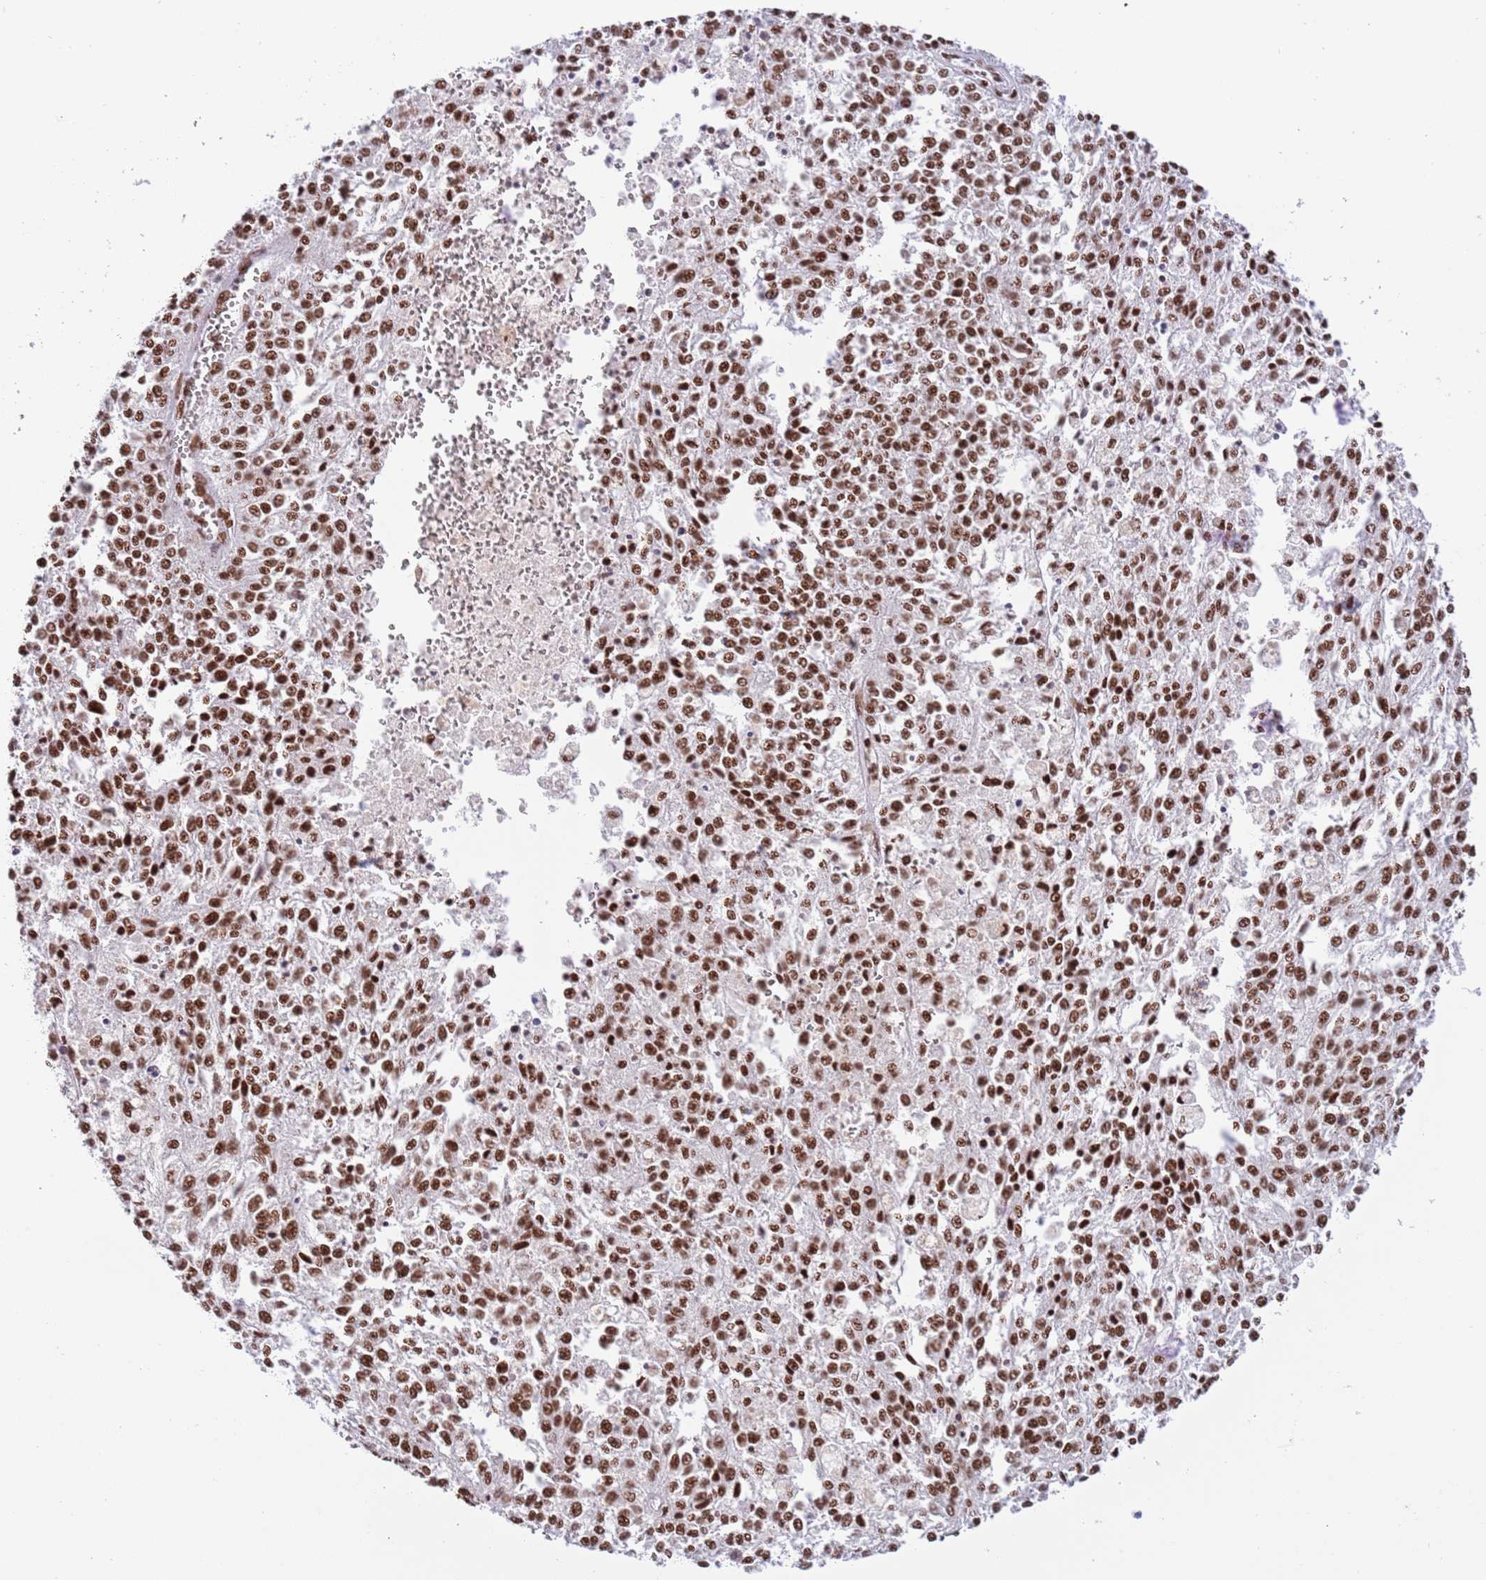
{"staining": {"intensity": "strong", "quantity": ">75%", "location": "nuclear"}, "tissue": "melanoma", "cell_type": "Tumor cells", "image_type": "cancer", "snomed": [{"axis": "morphology", "description": "Malignant melanoma, NOS"}, {"axis": "topography", "description": "Skin"}], "caption": "Tumor cells display high levels of strong nuclear positivity in about >75% of cells in human malignant melanoma.", "gene": "SF3A2", "patient": {"sex": "female", "age": 64}}